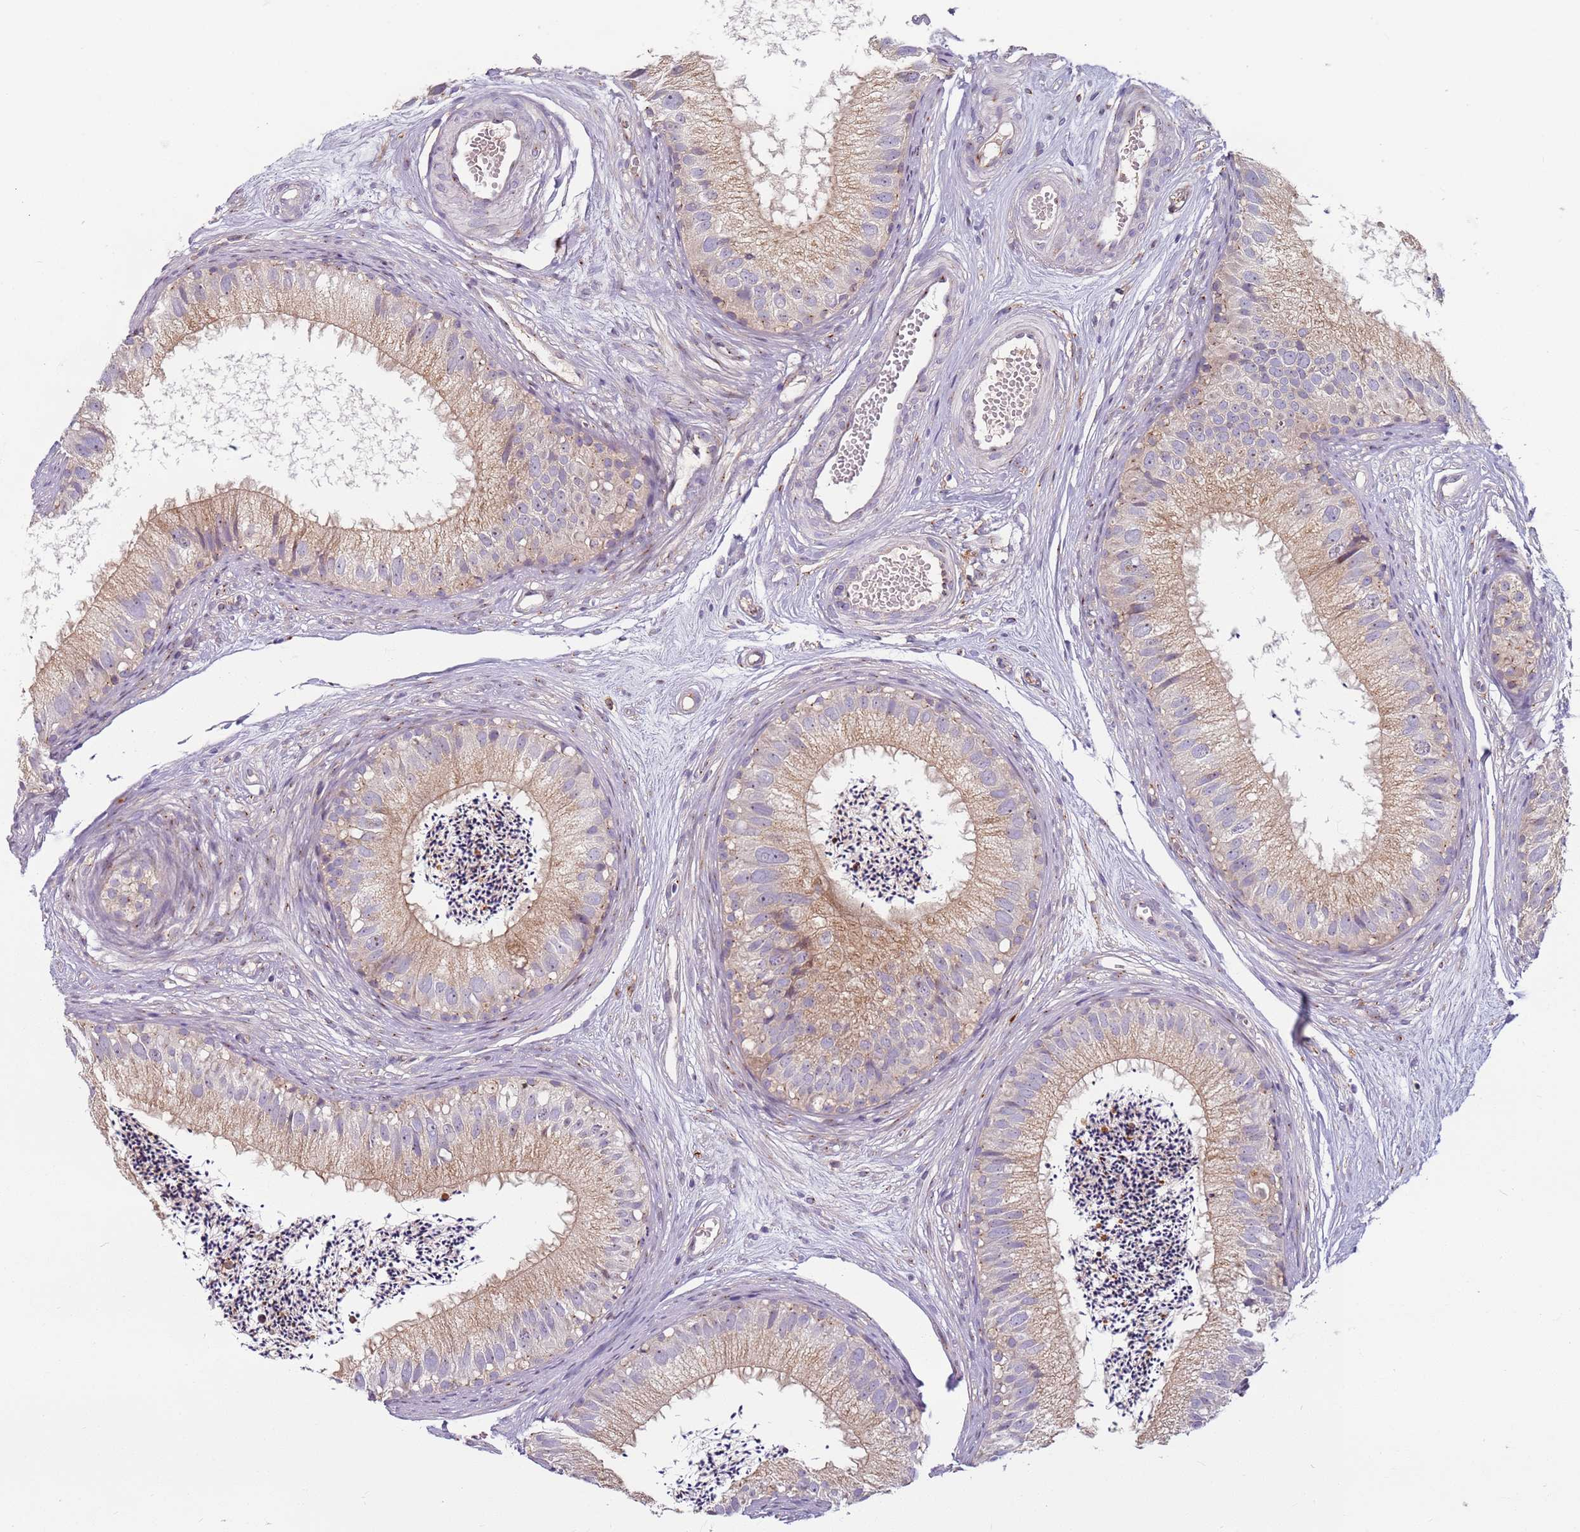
{"staining": {"intensity": "moderate", "quantity": ">75%", "location": "cytoplasmic/membranous"}, "tissue": "epididymis", "cell_type": "Glandular cells", "image_type": "normal", "snomed": [{"axis": "morphology", "description": "Normal tissue, NOS"}, {"axis": "topography", "description": "Epididymis"}], "caption": "This histopathology image demonstrates immunohistochemistry staining of unremarkable epididymis, with medium moderate cytoplasmic/membranous expression in approximately >75% of glandular cells.", "gene": "AKTIP", "patient": {"sex": "male", "age": 77}}